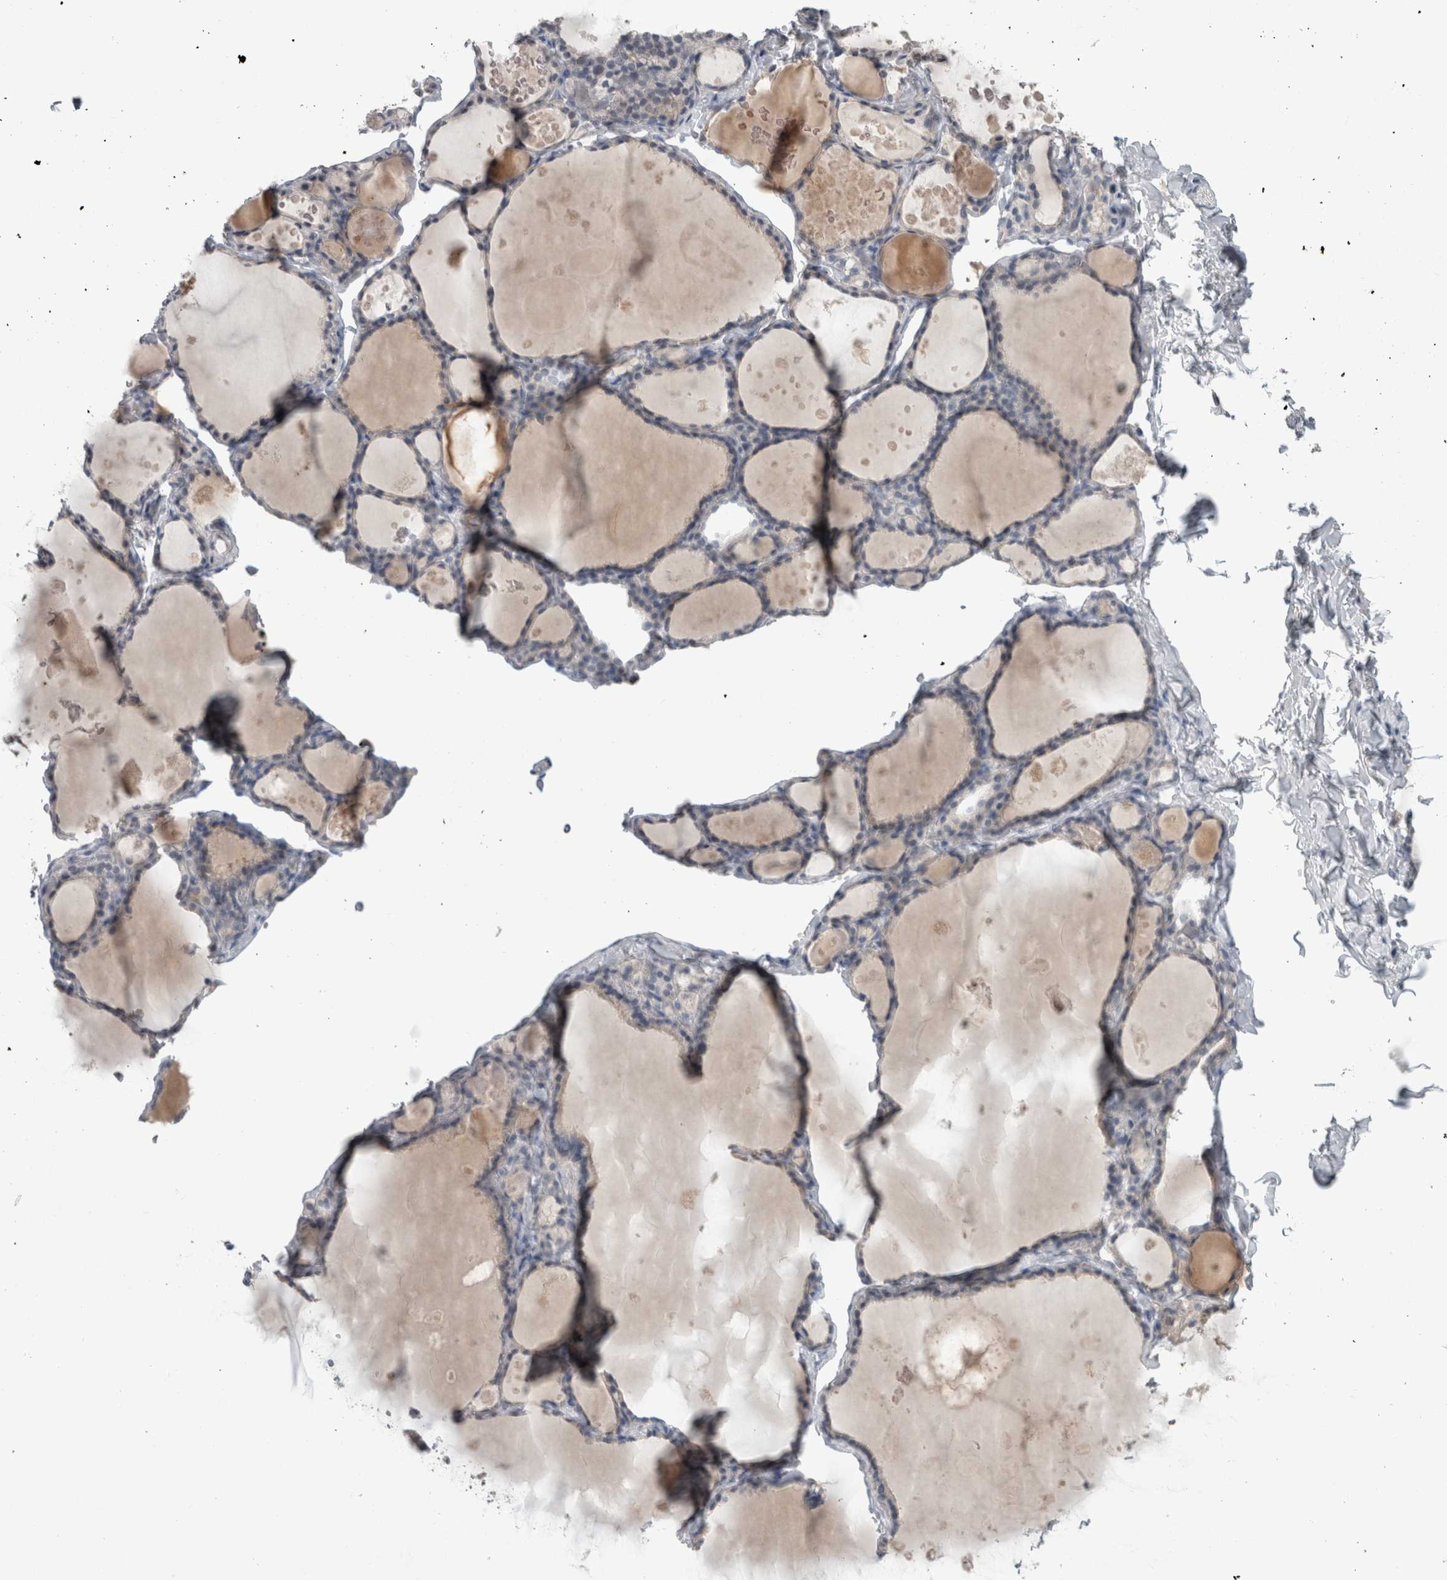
{"staining": {"intensity": "weak", "quantity": "<25%", "location": "cytoplasmic/membranous"}, "tissue": "thyroid gland", "cell_type": "Glandular cells", "image_type": "normal", "snomed": [{"axis": "morphology", "description": "Normal tissue, NOS"}, {"axis": "topography", "description": "Thyroid gland"}], "caption": "An immunohistochemistry (IHC) photomicrograph of unremarkable thyroid gland is shown. There is no staining in glandular cells of thyroid gland. (Immunohistochemistry, brightfield microscopy, high magnification).", "gene": "ADAM2", "patient": {"sex": "male", "age": 56}}